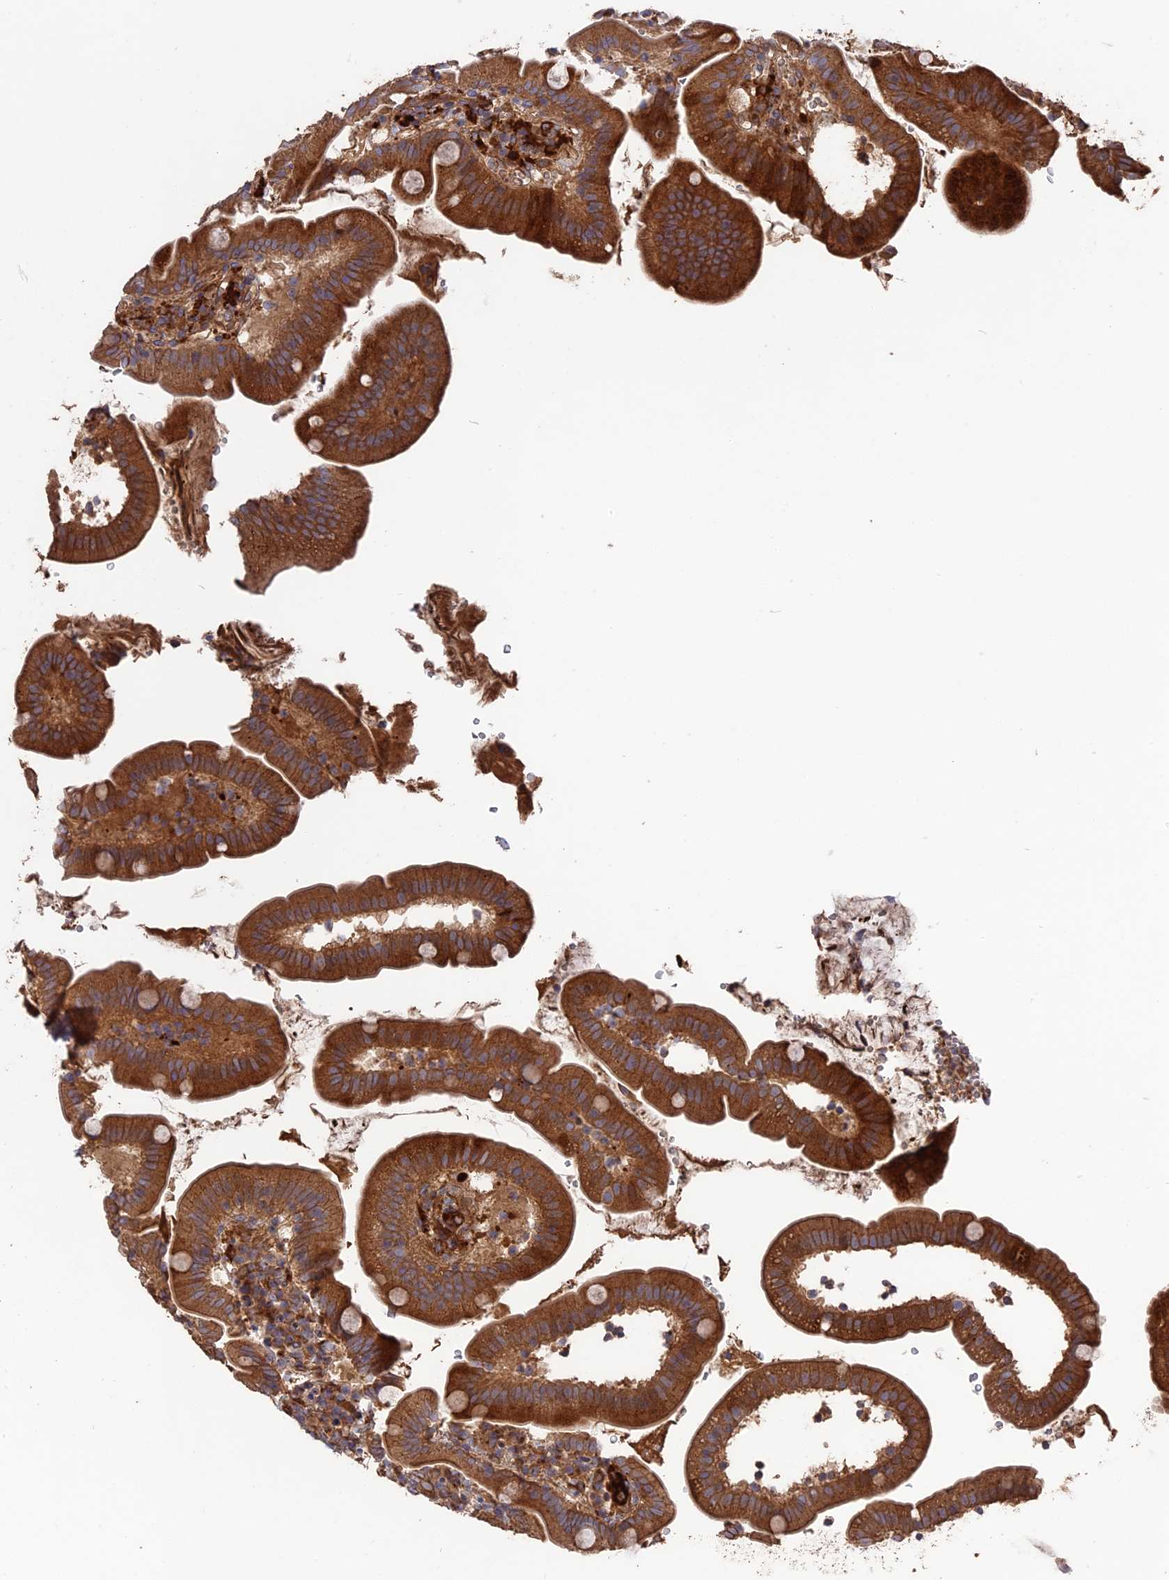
{"staining": {"intensity": "strong", "quantity": ">75%", "location": "cytoplasmic/membranous"}, "tissue": "duodenum", "cell_type": "Glandular cells", "image_type": "normal", "snomed": [{"axis": "morphology", "description": "Normal tissue, NOS"}, {"axis": "topography", "description": "Duodenum"}], "caption": "The photomicrograph reveals staining of benign duodenum, revealing strong cytoplasmic/membranous protein expression (brown color) within glandular cells.", "gene": "DEF8", "patient": {"sex": "female", "age": 67}}